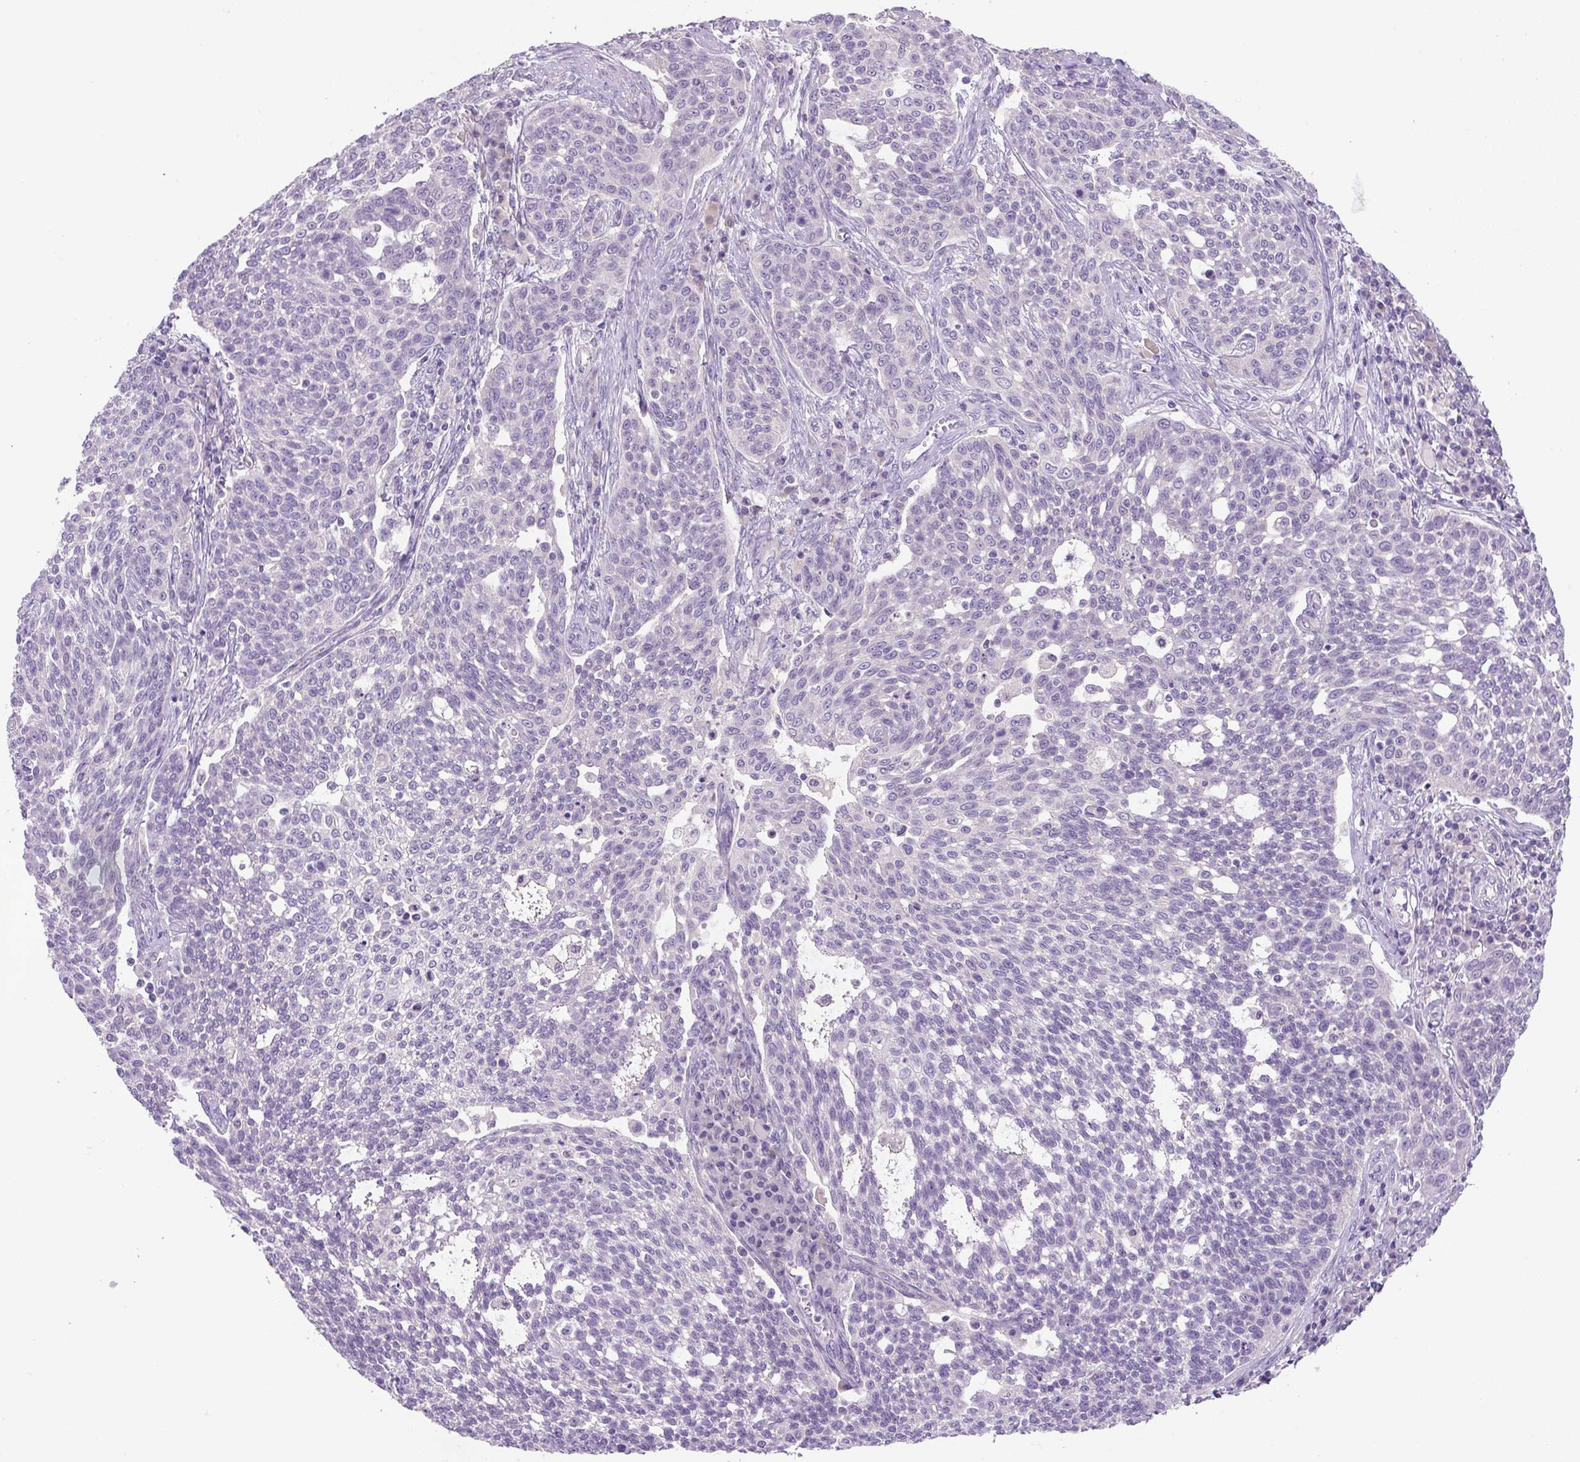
{"staining": {"intensity": "negative", "quantity": "none", "location": "none"}, "tissue": "cervical cancer", "cell_type": "Tumor cells", "image_type": "cancer", "snomed": [{"axis": "morphology", "description": "Squamous cell carcinoma, NOS"}, {"axis": "topography", "description": "Cervix"}], "caption": "The histopathology image demonstrates no significant expression in tumor cells of cervical cancer. The staining is performed using DAB brown chromogen with nuclei counter-stained in using hematoxylin.", "gene": "UBL3", "patient": {"sex": "female", "age": 34}}